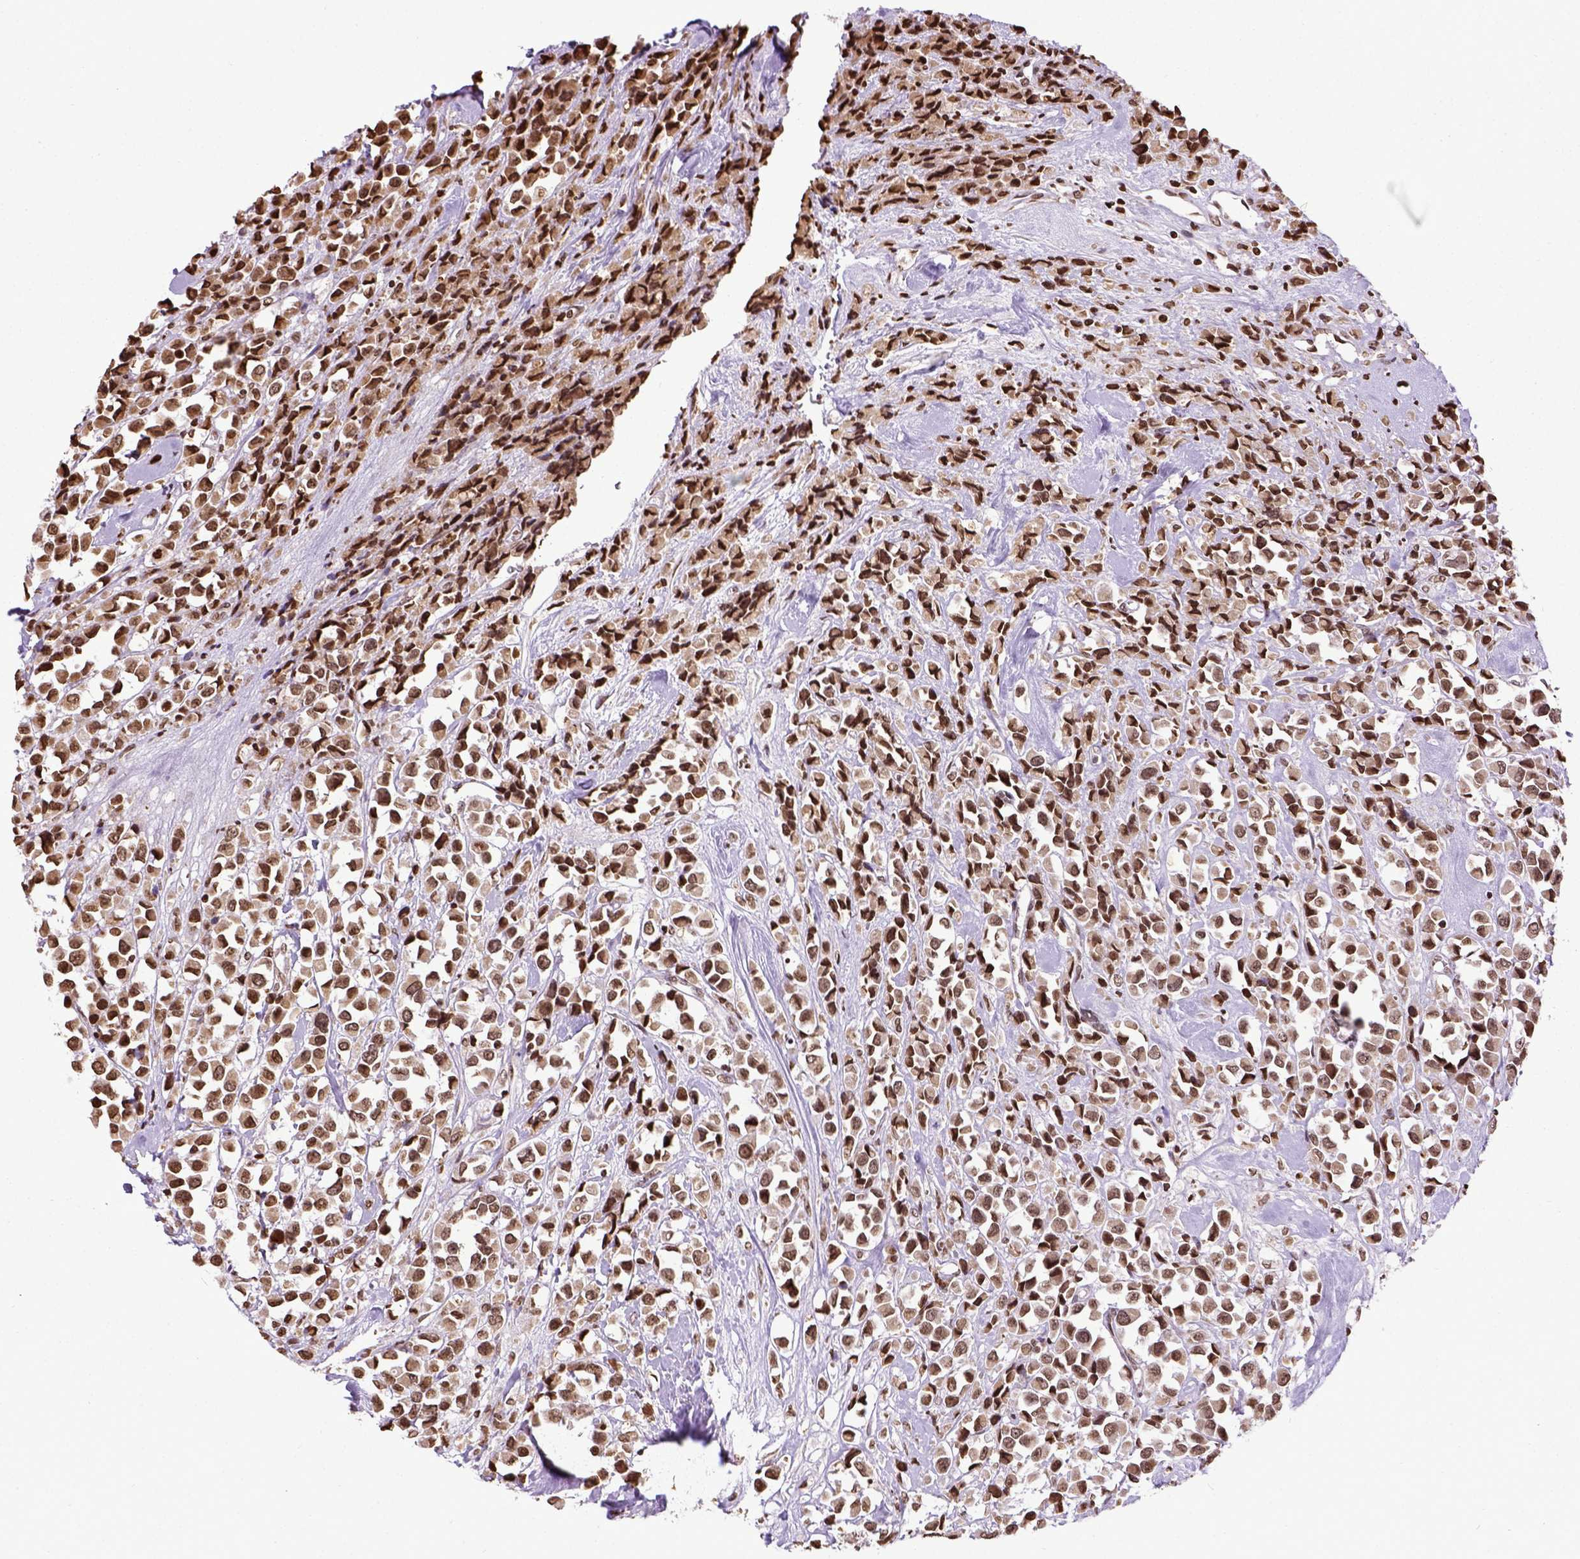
{"staining": {"intensity": "moderate", "quantity": ">75%", "location": "nuclear"}, "tissue": "breast cancer", "cell_type": "Tumor cells", "image_type": "cancer", "snomed": [{"axis": "morphology", "description": "Duct carcinoma"}, {"axis": "topography", "description": "Breast"}], "caption": "Immunohistochemistry of human breast cancer (invasive ductal carcinoma) shows medium levels of moderate nuclear positivity in approximately >75% of tumor cells.", "gene": "ZNF75D", "patient": {"sex": "female", "age": 61}}